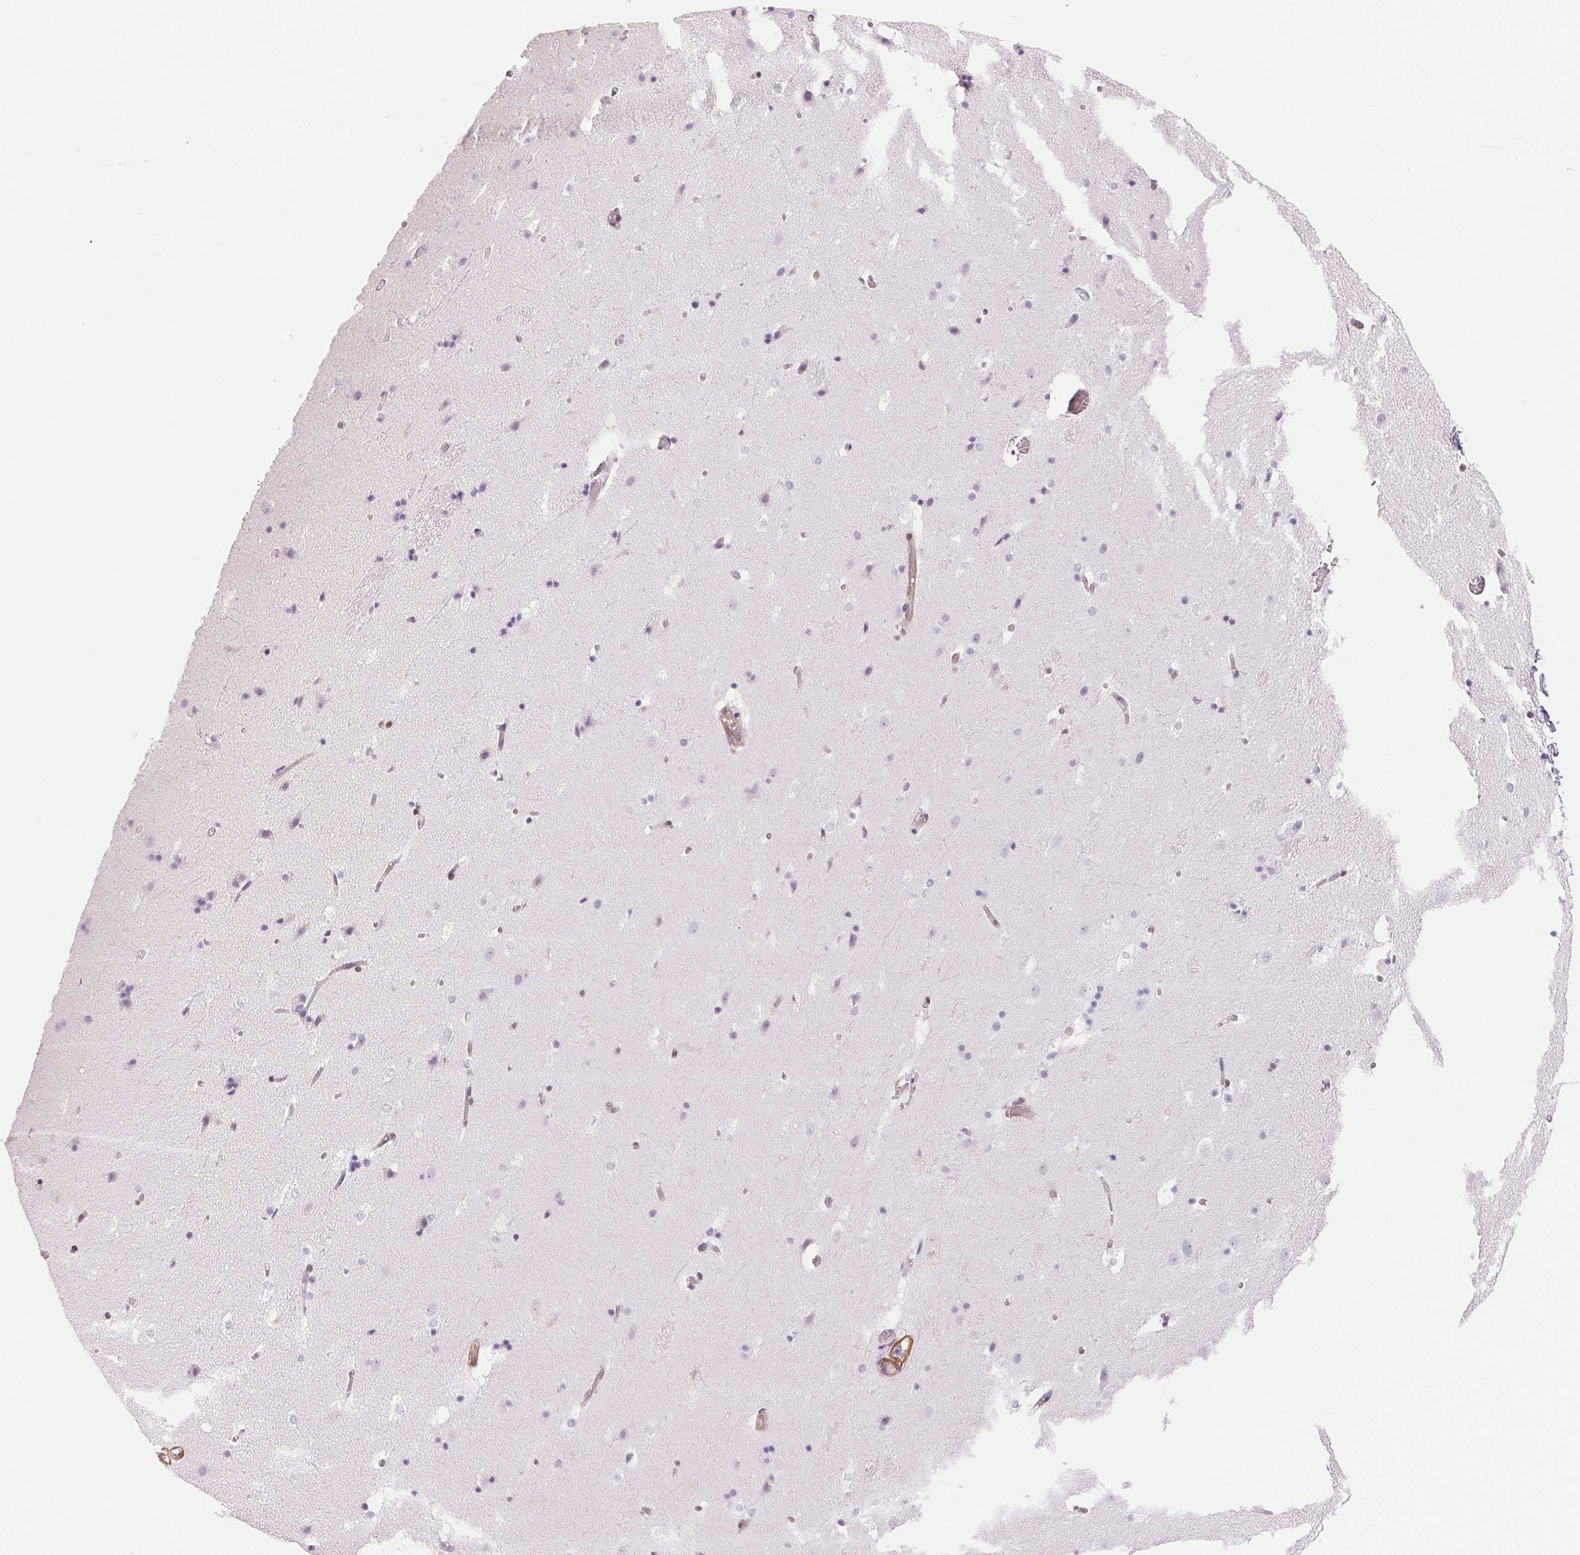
{"staining": {"intensity": "negative", "quantity": "none", "location": "none"}, "tissue": "caudate", "cell_type": "Glial cells", "image_type": "normal", "snomed": [{"axis": "morphology", "description": "Normal tissue, NOS"}, {"axis": "topography", "description": "Lateral ventricle wall"}], "caption": "Caudate stained for a protein using IHC reveals no staining glial cells.", "gene": "SMTN", "patient": {"sex": "male", "age": 37}}